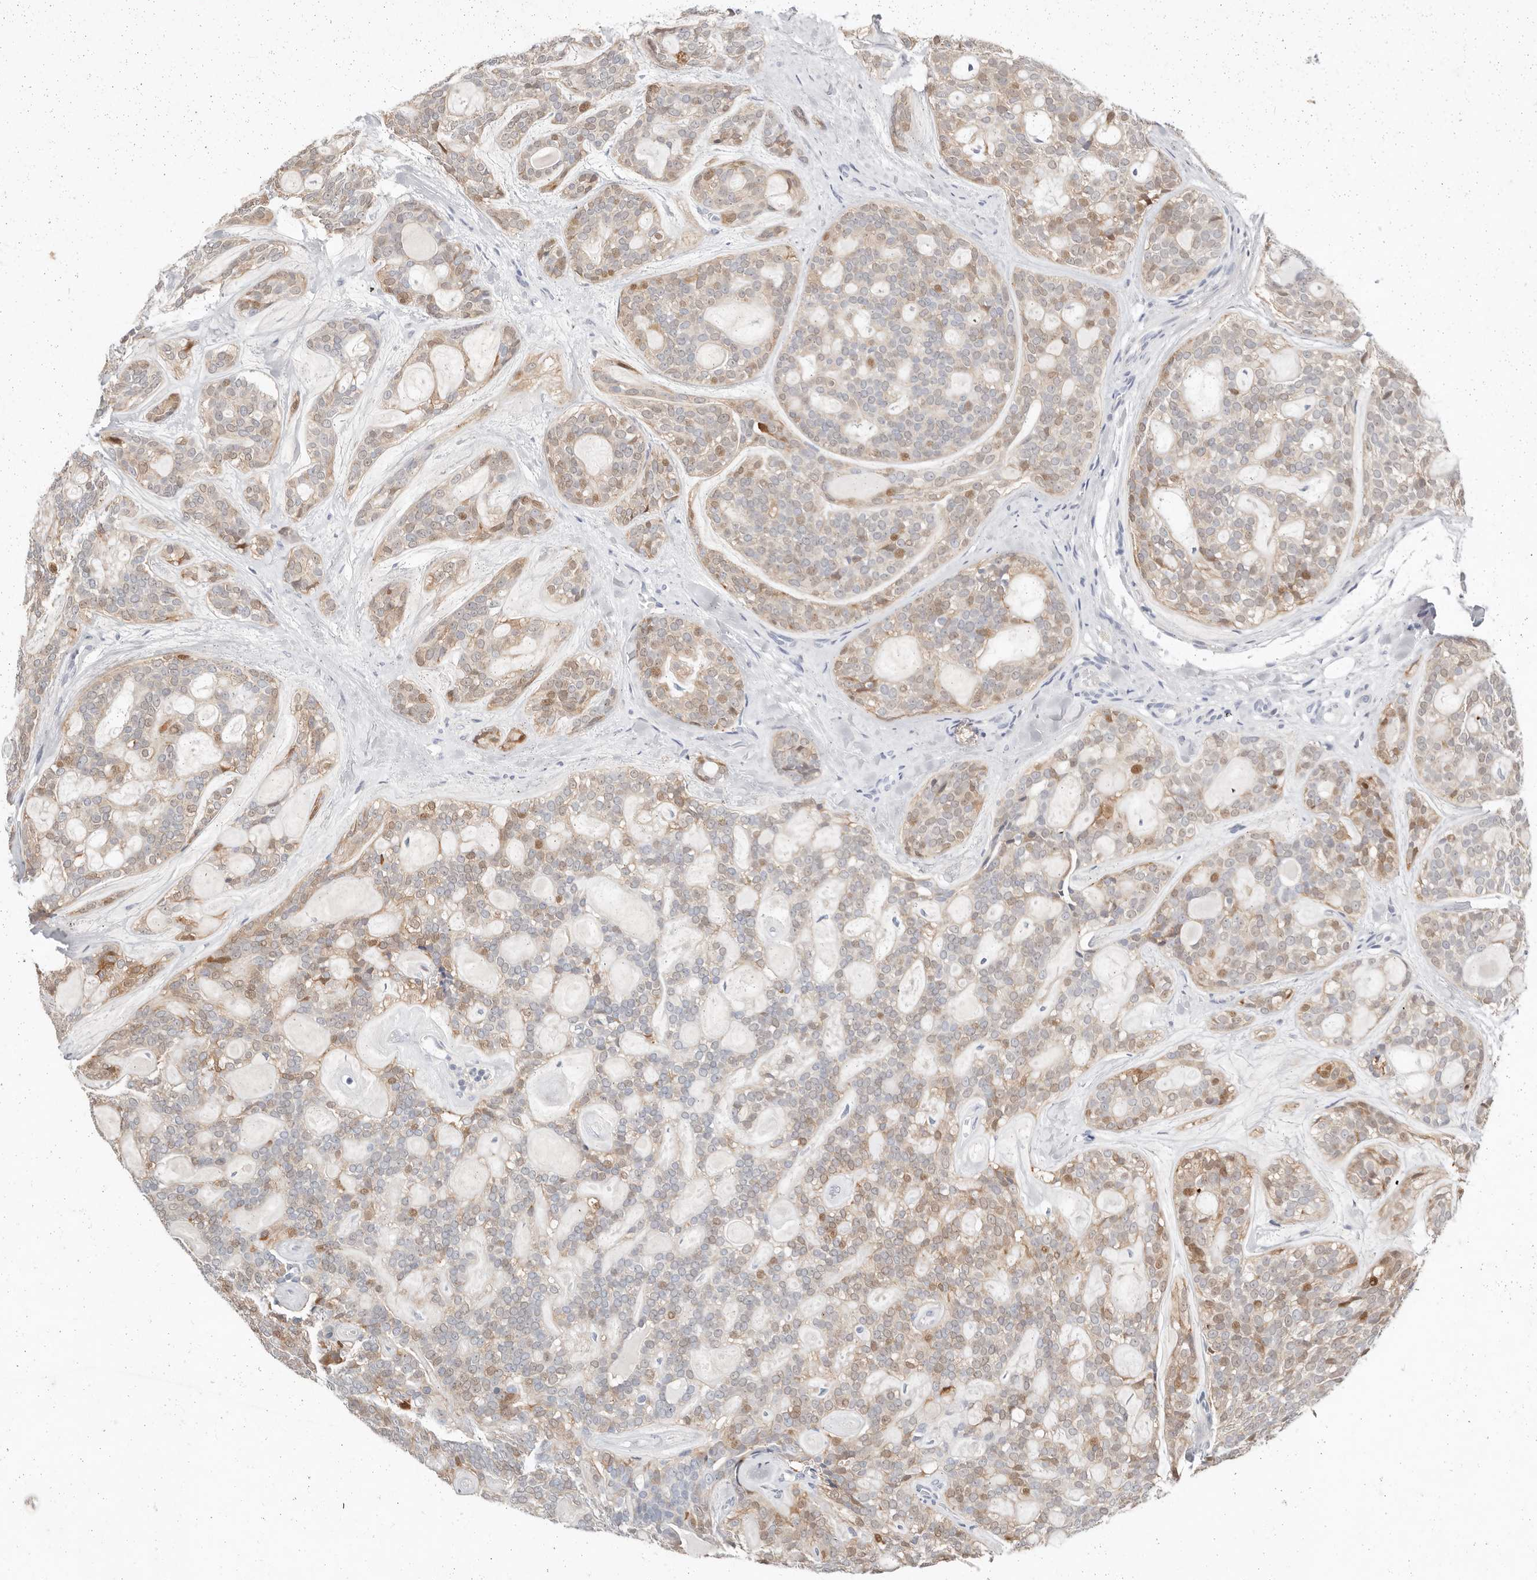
{"staining": {"intensity": "moderate", "quantity": "<25%", "location": "nuclear"}, "tissue": "head and neck cancer", "cell_type": "Tumor cells", "image_type": "cancer", "snomed": [{"axis": "morphology", "description": "Adenocarcinoma, NOS"}, {"axis": "topography", "description": "Head-Neck"}], "caption": "About <25% of tumor cells in head and neck cancer (adenocarcinoma) display moderate nuclear protein staining as visualized by brown immunohistochemical staining.", "gene": "TMEM63B", "patient": {"sex": "male", "age": 66}}